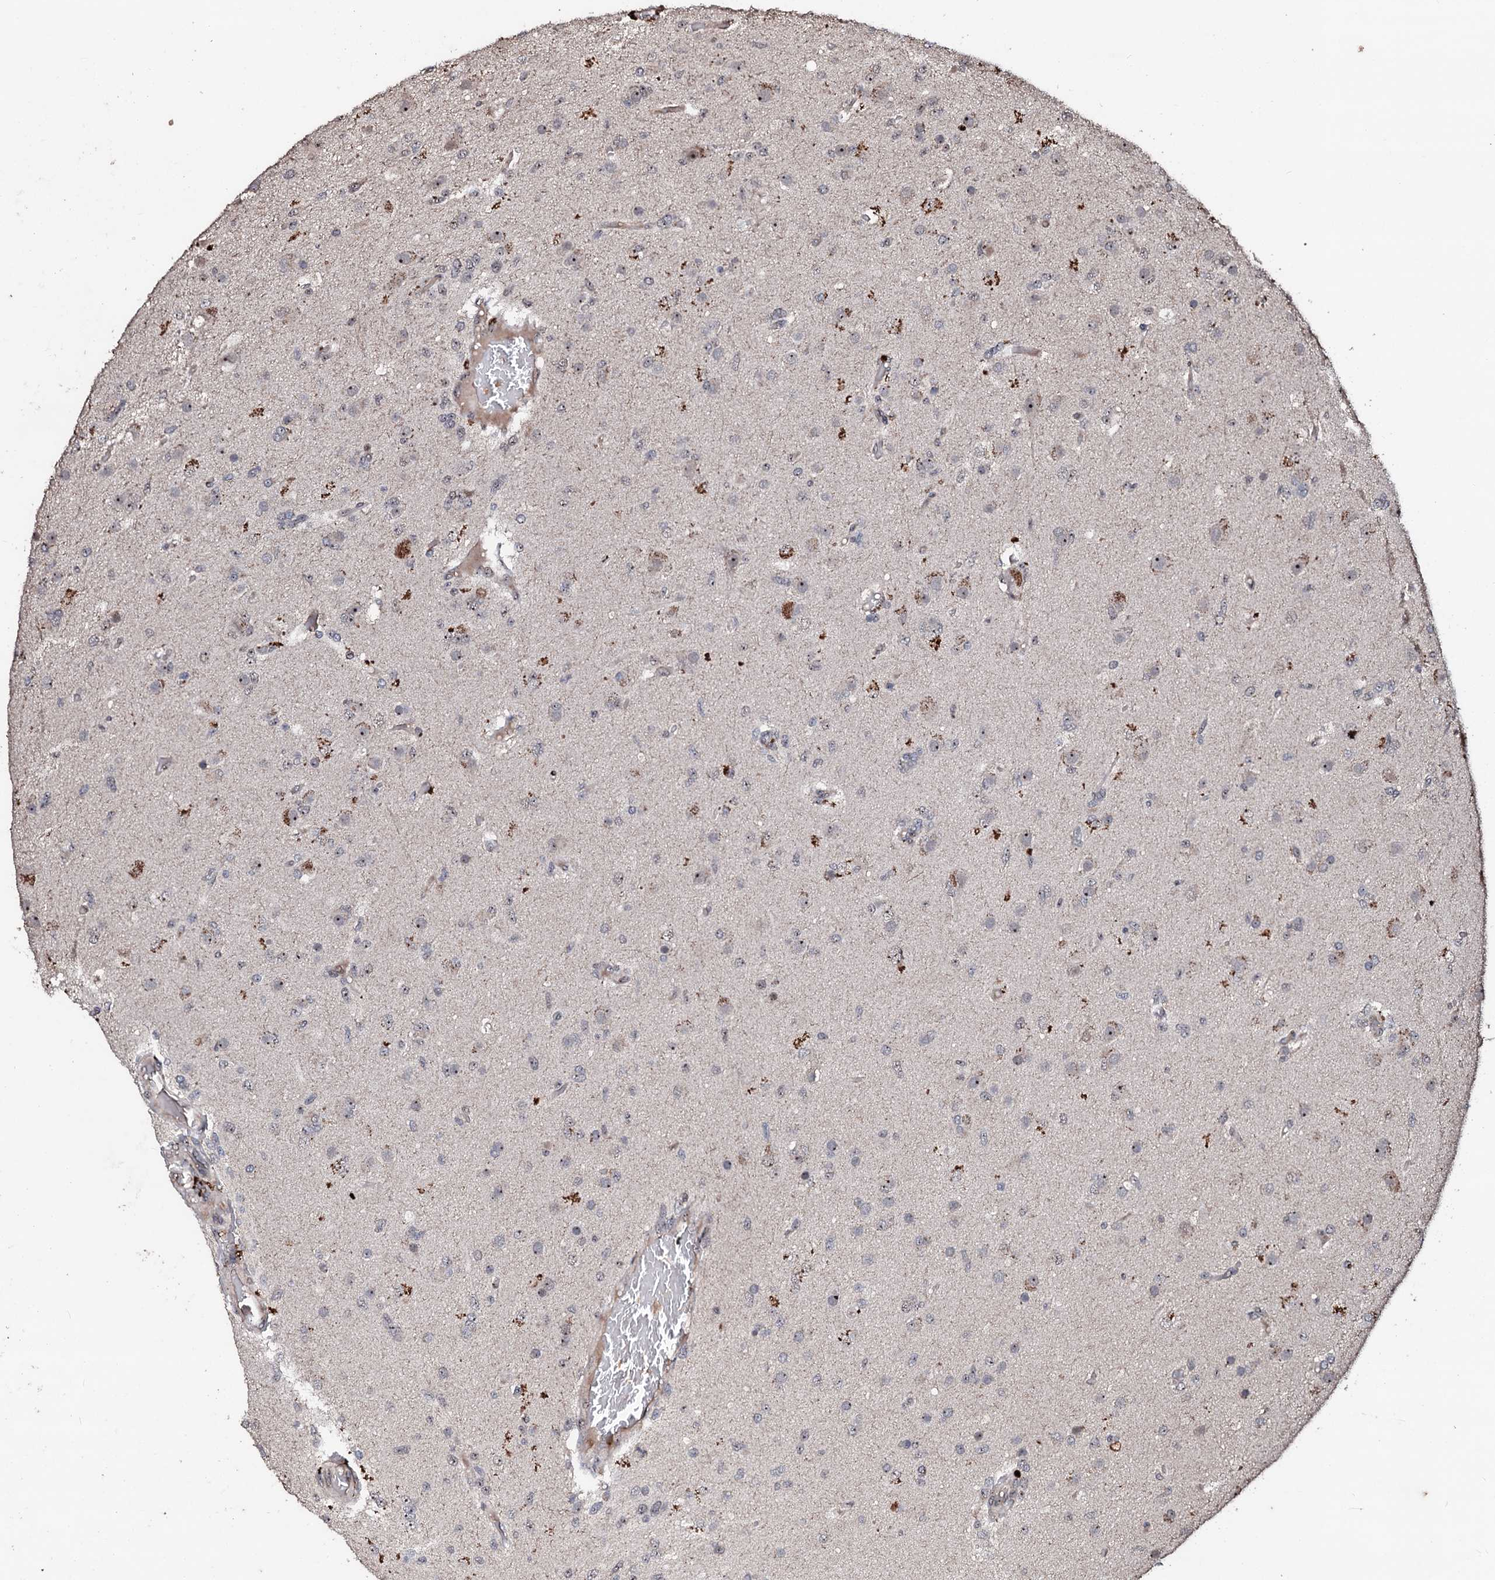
{"staining": {"intensity": "weak", "quantity": "<25%", "location": "nuclear"}, "tissue": "glioma", "cell_type": "Tumor cells", "image_type": "cancer", "snomed": [{"axis": "morphology", "description": "Glioma, malignant, High grade"}, {"axis": "topography", "description": "Brain"}], "caption": "Tumor cells show no significant protein staining in high-grade glioma (malignant).", "gene": "SUPT7L", "patient": {"sex": "female", "age": 74}}